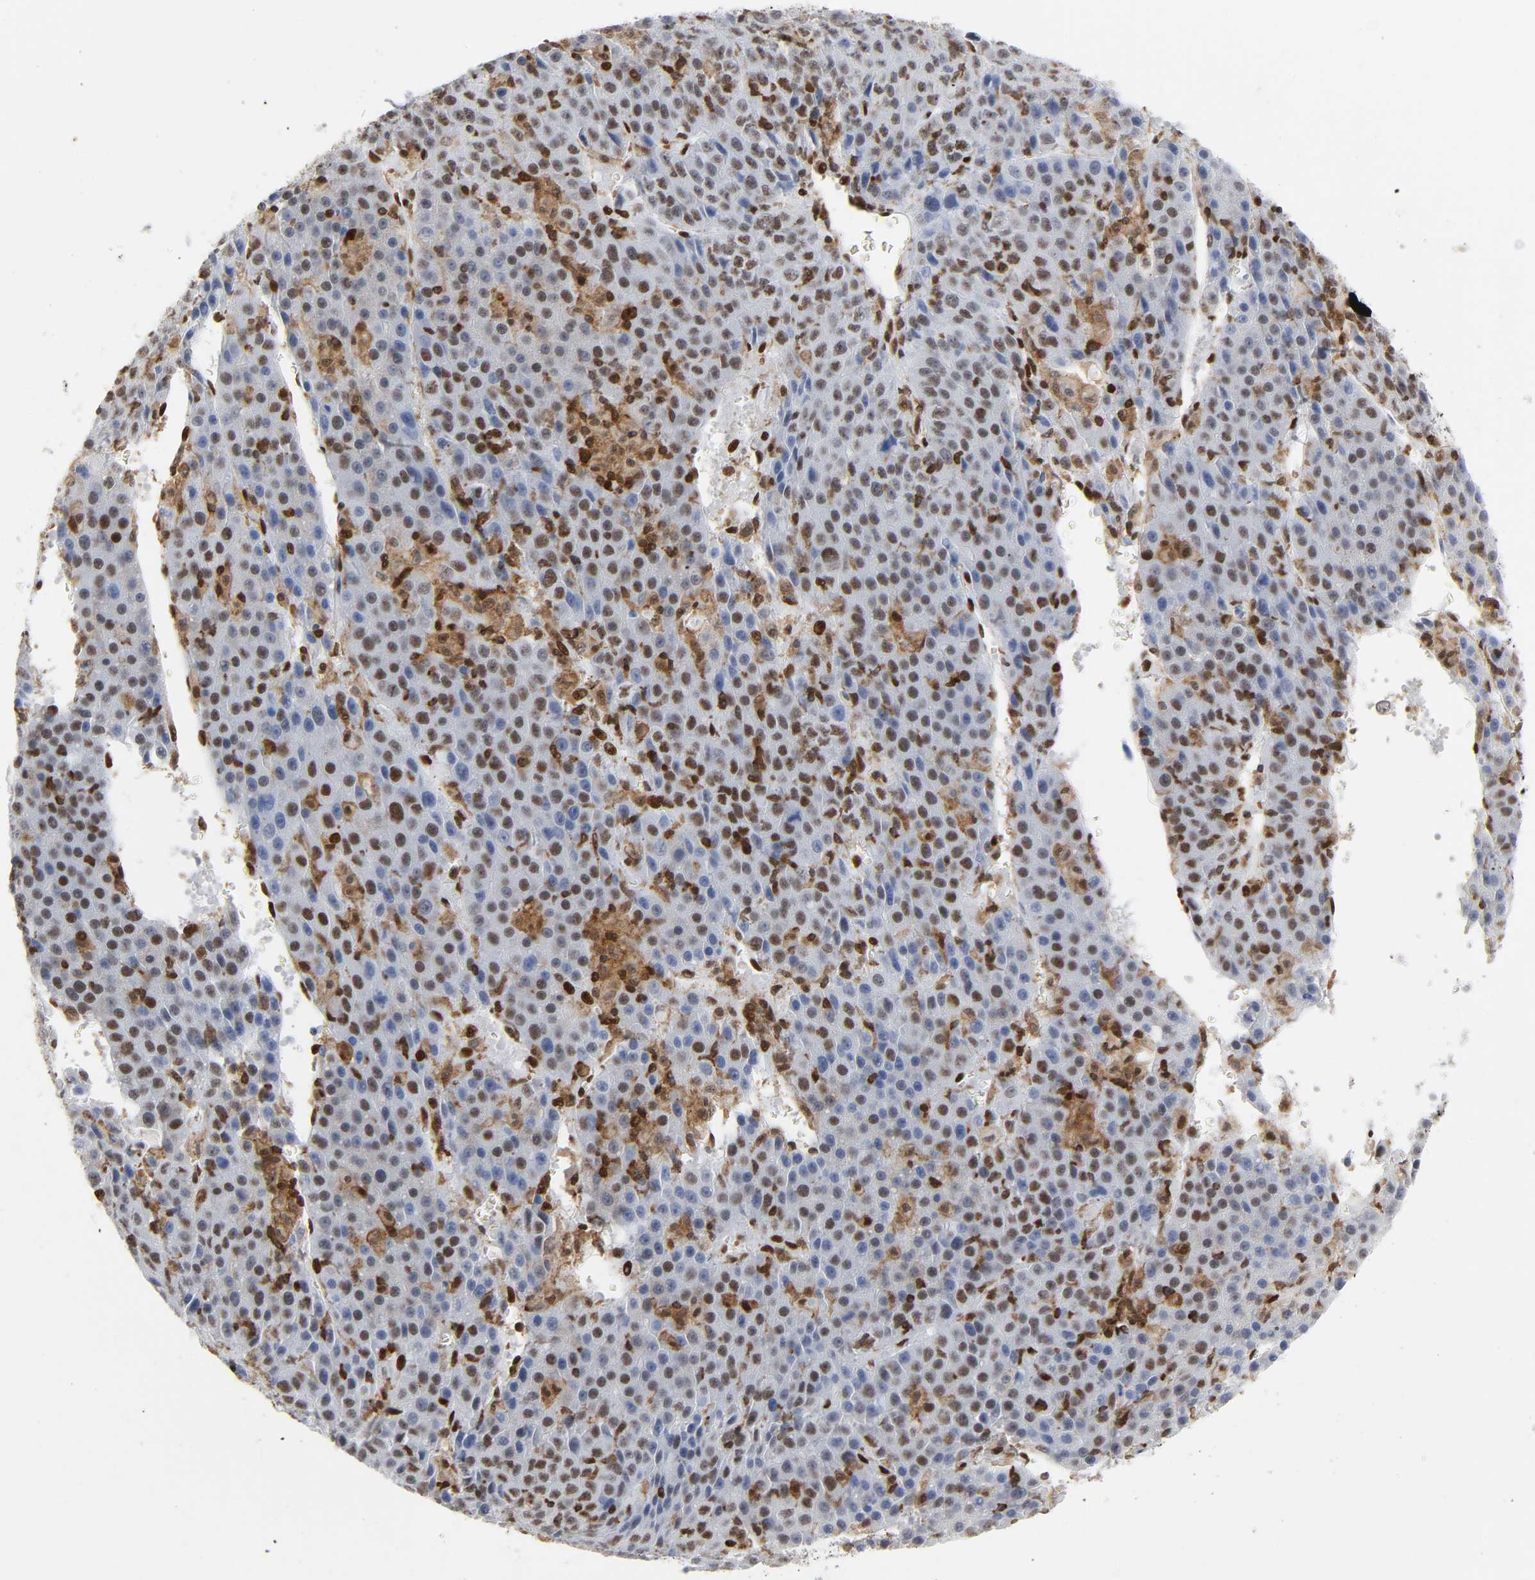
{"staining": {"intensity": "weak", "quantity": "25%-75%", "location": "nuclear"}, "tissue": "liver cancer", "cell_type": "Tumor cells", "image_type": "cancer", "snomed": [{"axis": "morphology", "description": "Carcinoma, Hepatocellular, NOS"}, {"axis": "topography", "description": "Liver"}], "caption": "Tumor cells display weak nuclear expression in approximately 25%-75% of cells in hepatocellular carcinoma (liver).", "gene": "WAS", "patient": {"sex": "female", "age": 53}}